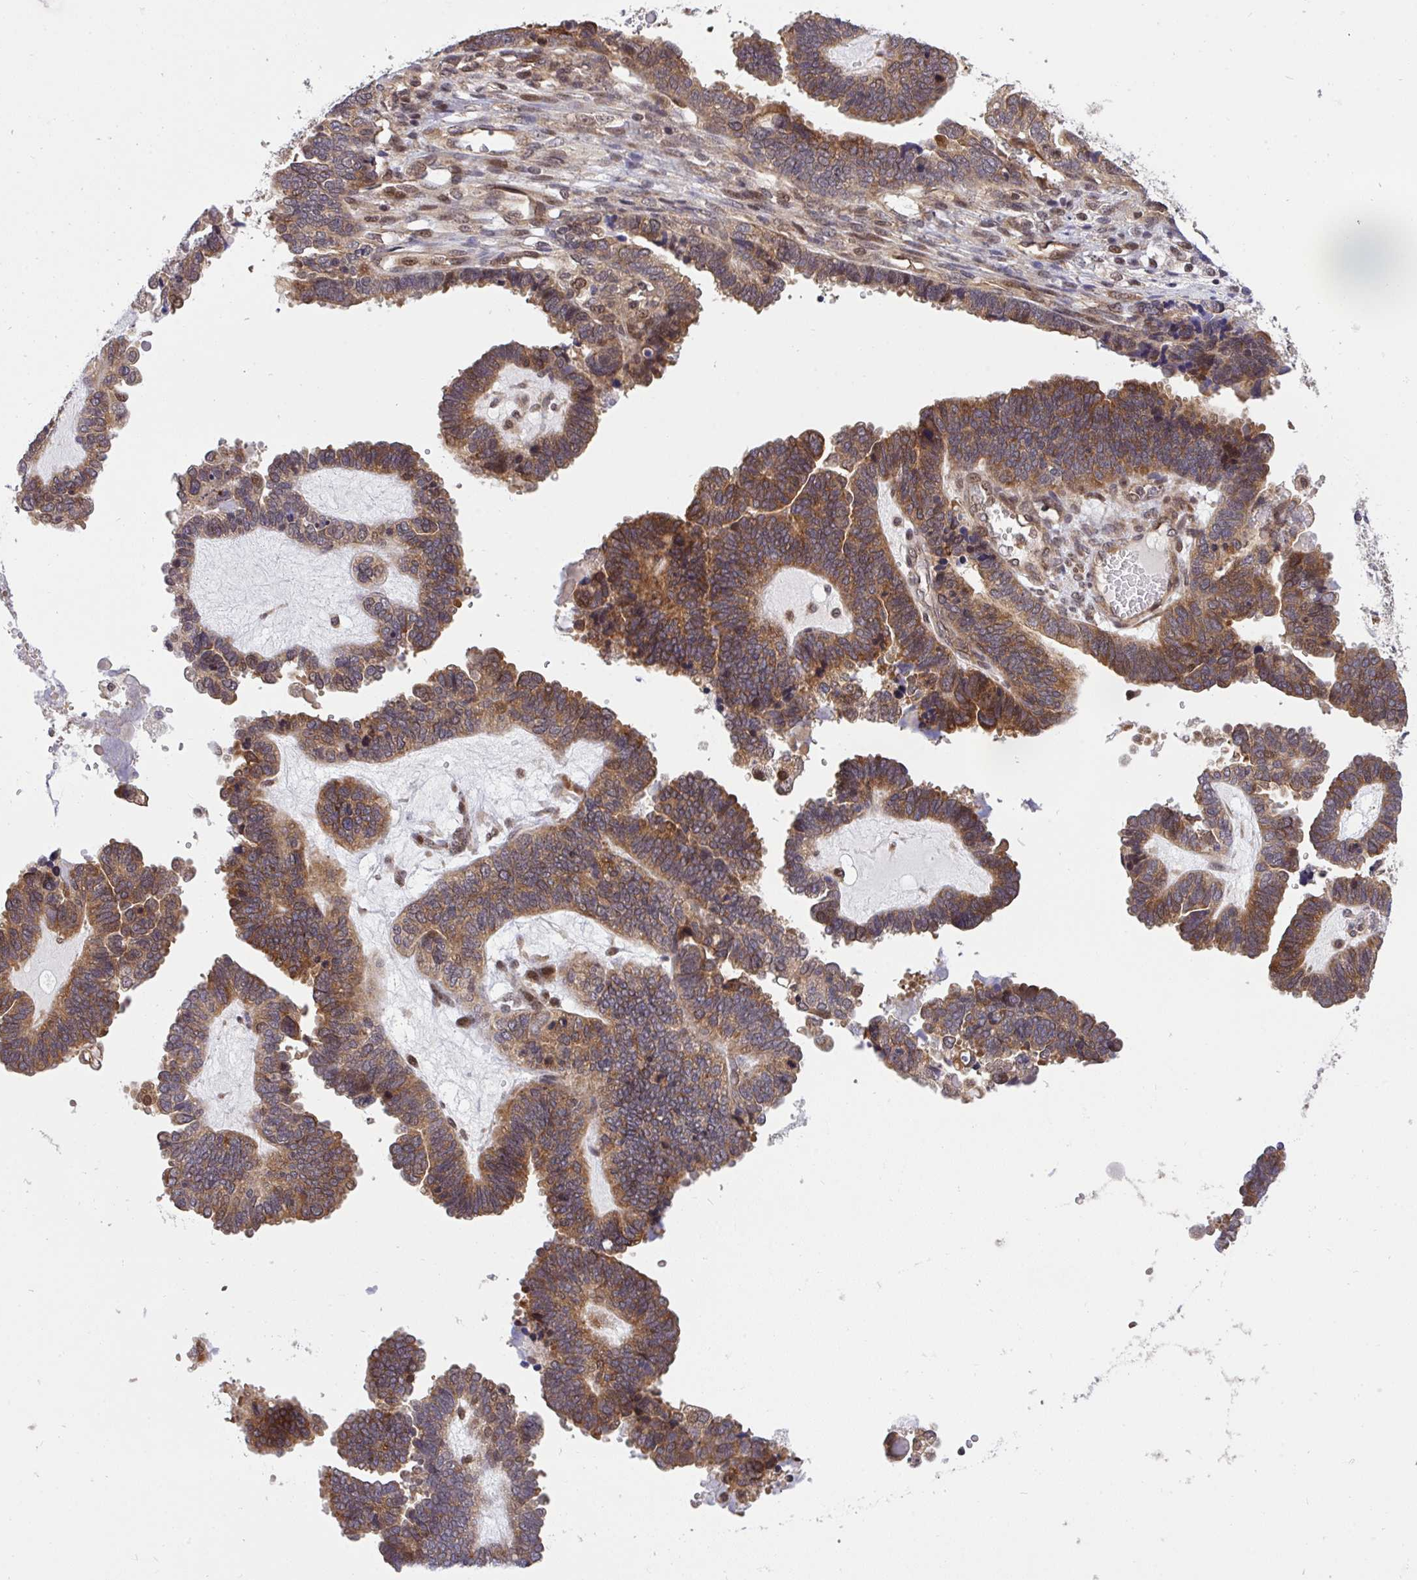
{"staining": {"intensity": "moderate", "quantity": ">75%", "location": "cytoplasmic/membranous"}, "tissue": "ovarian cancer", "cell_type": "Tumor cells", "image_type": "cancer", "snomed": [{"axis": "morphology", "description": "Cystadenocarcinoma, serous, NOS"}, {"axis": "topography", "description": "Ovary"}], "caption": "Ovarian serous cystadenocarcinoma stained for a protein reveals moderate cytoplasmic/membranous positivity in tumor cells.", "gene": "ERI1", "patient": {"sex": "female", "age": 51}}